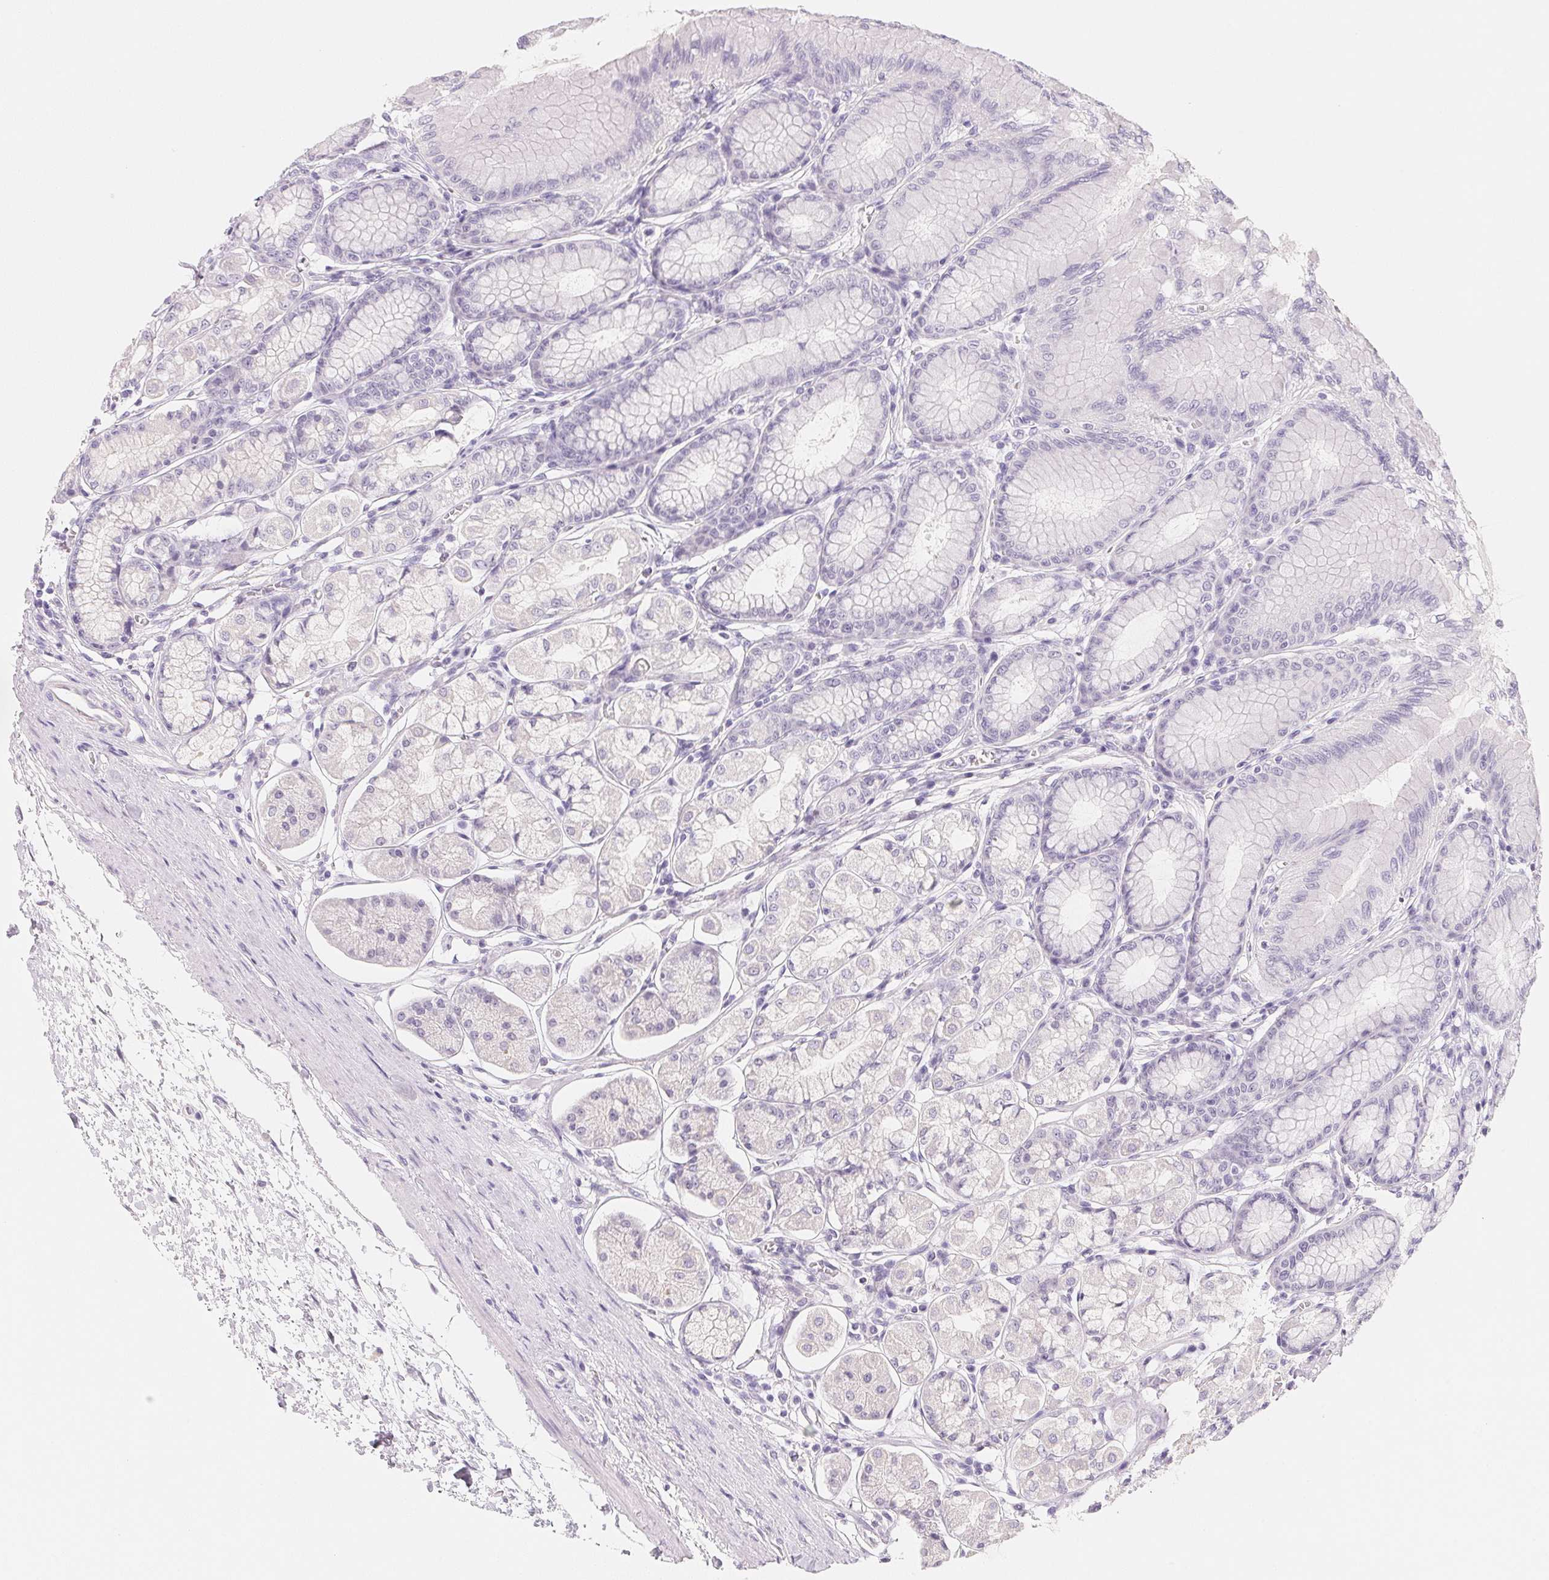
{"staining": {"intensity": "negative", "quantity": "none", "location": "none"}, "tissue": "stomach", "cell_type": "Glandular cells", "image_type": "normal", "snomed": [{"axis": "morphology", "description": "Normal tissue, NOS"}, {"axis": "topography", "description": "Stomach"}, {"axis": "topography", "description": "Stomach, lower"}], "caption": "High power microscopy histopathology image of an IHC histopathology image of unremarkable stomach, revealing no significant staining in glandular cells. The staining was performed using DAB to visualize the protein expression in brown, while the nuclei were stained in blue with hematoxylin (Magnification: 20x).", "gene": "ACP3", "patient": {"sex": "male", "age": 76}}